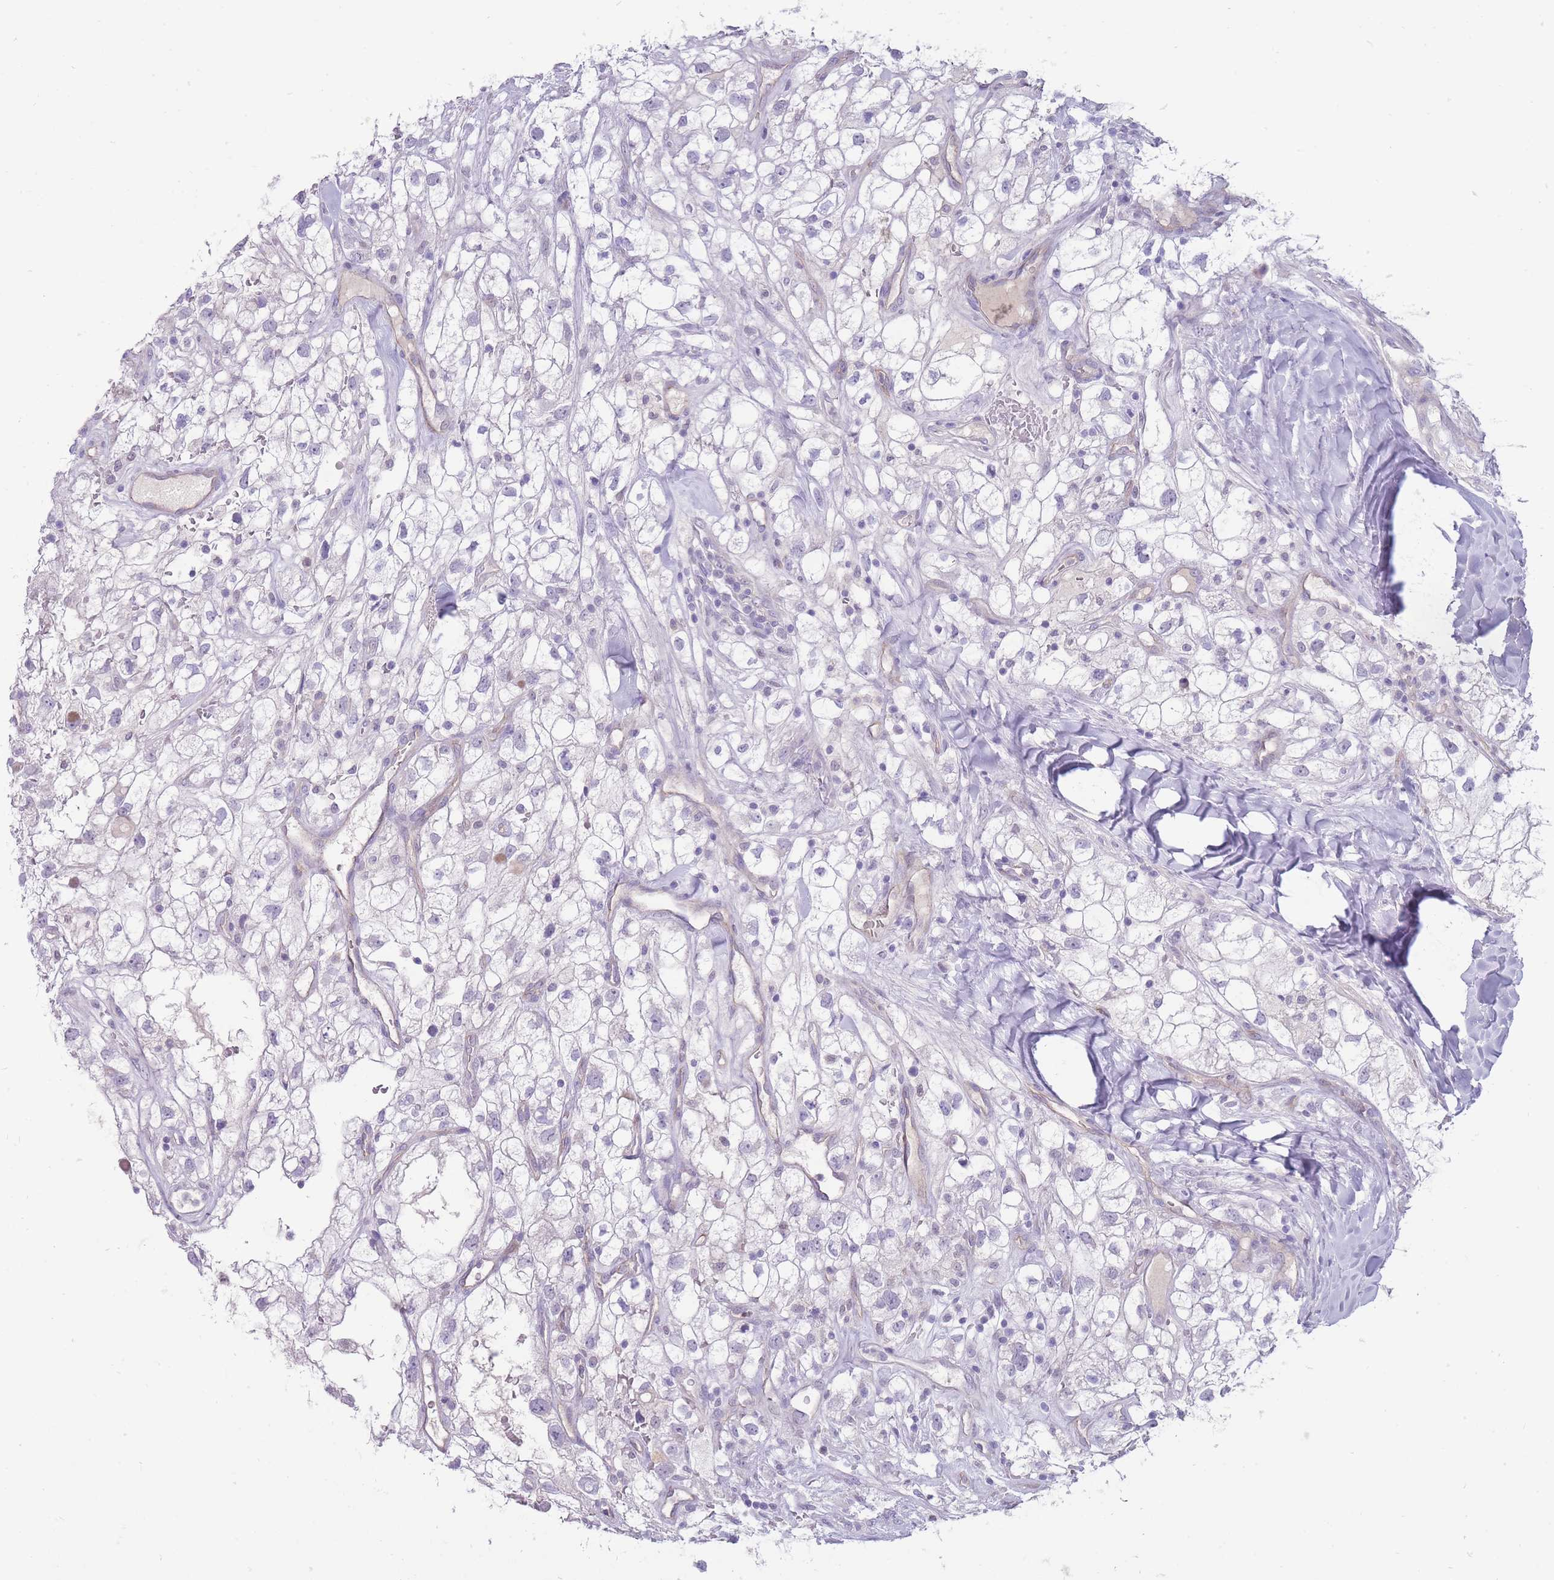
{"staining": {"intensity": "negative", "quantity": "none", "location": "none"}, "tissue": "renal cancer", "cell_type": "Tumor cells", "image_type": "cancer", "snomed": [{"axis": "morphology", "description": "Adenocarcinoma, NOS"}, {"axis": "topography", "description": "Kidney"}], "caption": "There is no significant positivity in tumor cells of renal adenocarcinoma.", "gene": "ERICH4", "patient": {"sex": "male", "age": 59}}